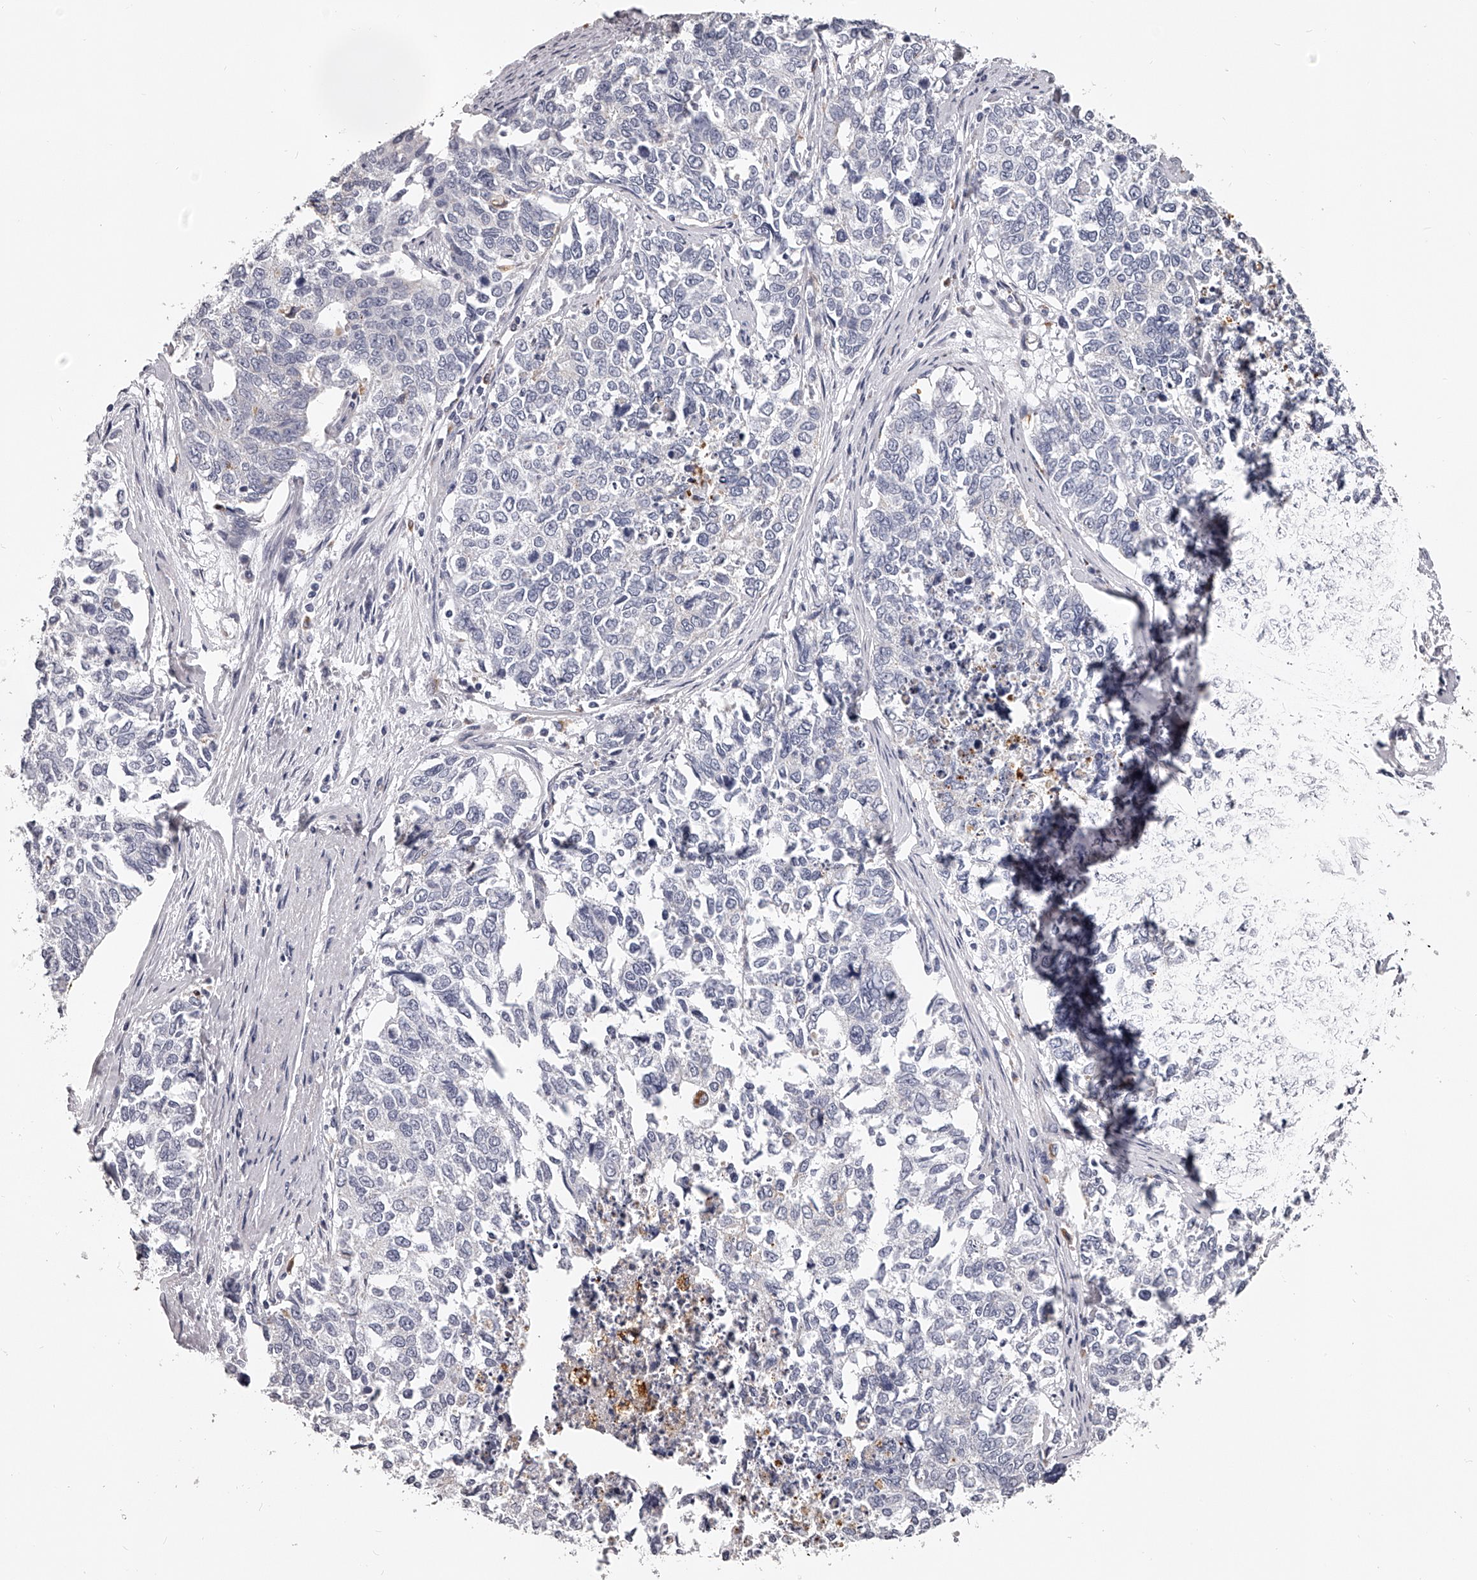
{"staining": {"intensity": "negative", "quantity": "none", "location": "none"}, "tissue": "cervical cancer", "cell_type": "Tumor cells", "image_type": "cancer", "snomed": [{"axis": "morphology", "description": "Squamous cell carcinoma, NOS"}, {"axis": "topography", "description": "Cervix"}], "caption": "IHC photomicrograph of neoplastic tissue: human squamous cell carcinoma (cervical) stained with DAB exhibits no significant protein positivity in tumor cells.", "gene": "DMRT1", "patient": {"sex": "female", "age": 63}}